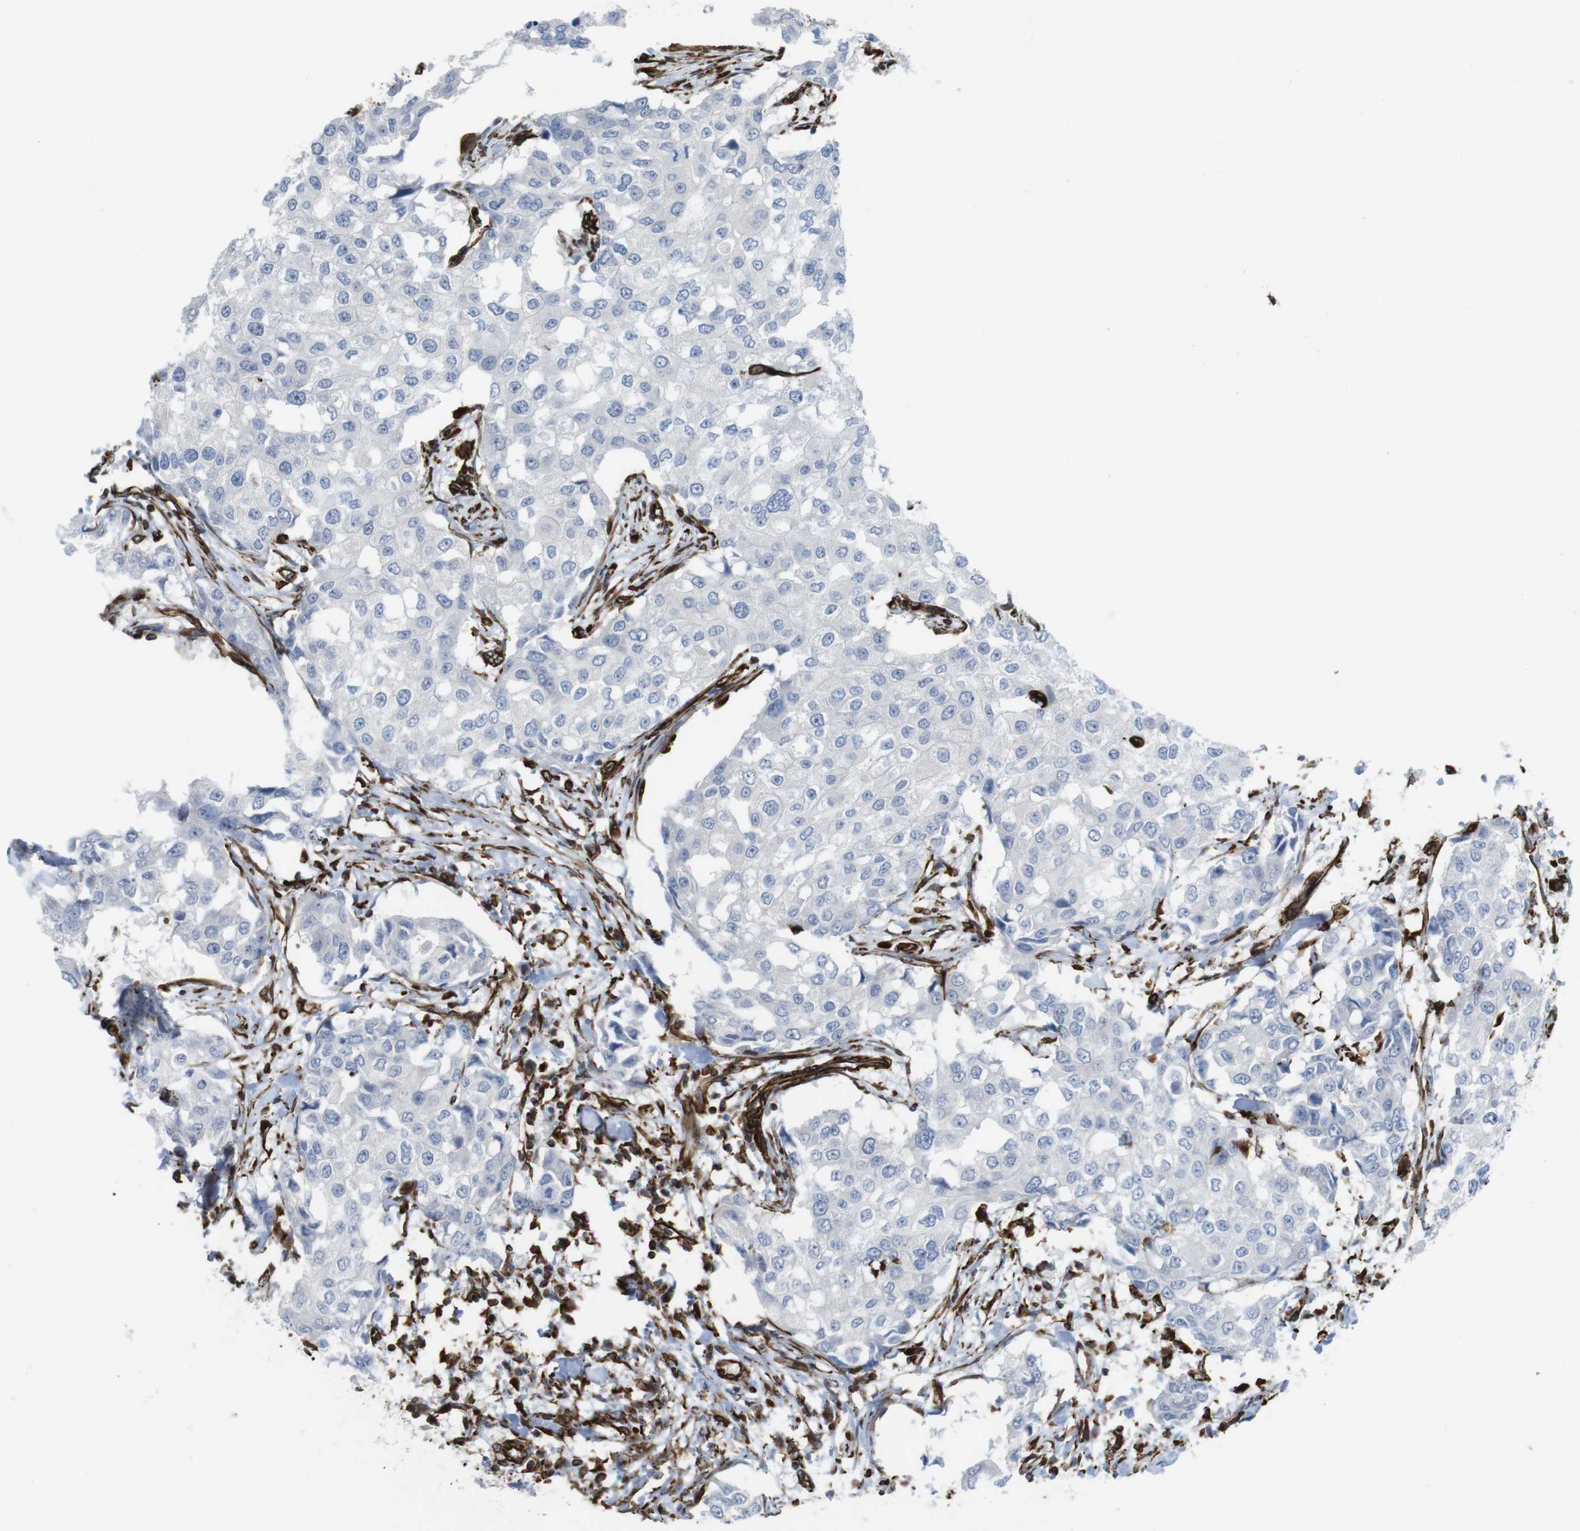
{"staining": {"intensity": "negative", "quantity": "none", "location": "none"}, "tissue": "breast cancer", "cell_type": "Tumor cells", "image_type": "cancer", "snomed": [{"axis": "morphology", "description": "Duct carcinoma"}, {"axis": "topography", "description": "Breast"}], "caption": "A high-resolution photomicrograph shows IHC staining of breast cancer (infiltrating ductal carcinoma), which demonstrates no significant expression in tumor cells.", "gene": "RALGPS1", "patient": {"sex": "female", "age": 27}}